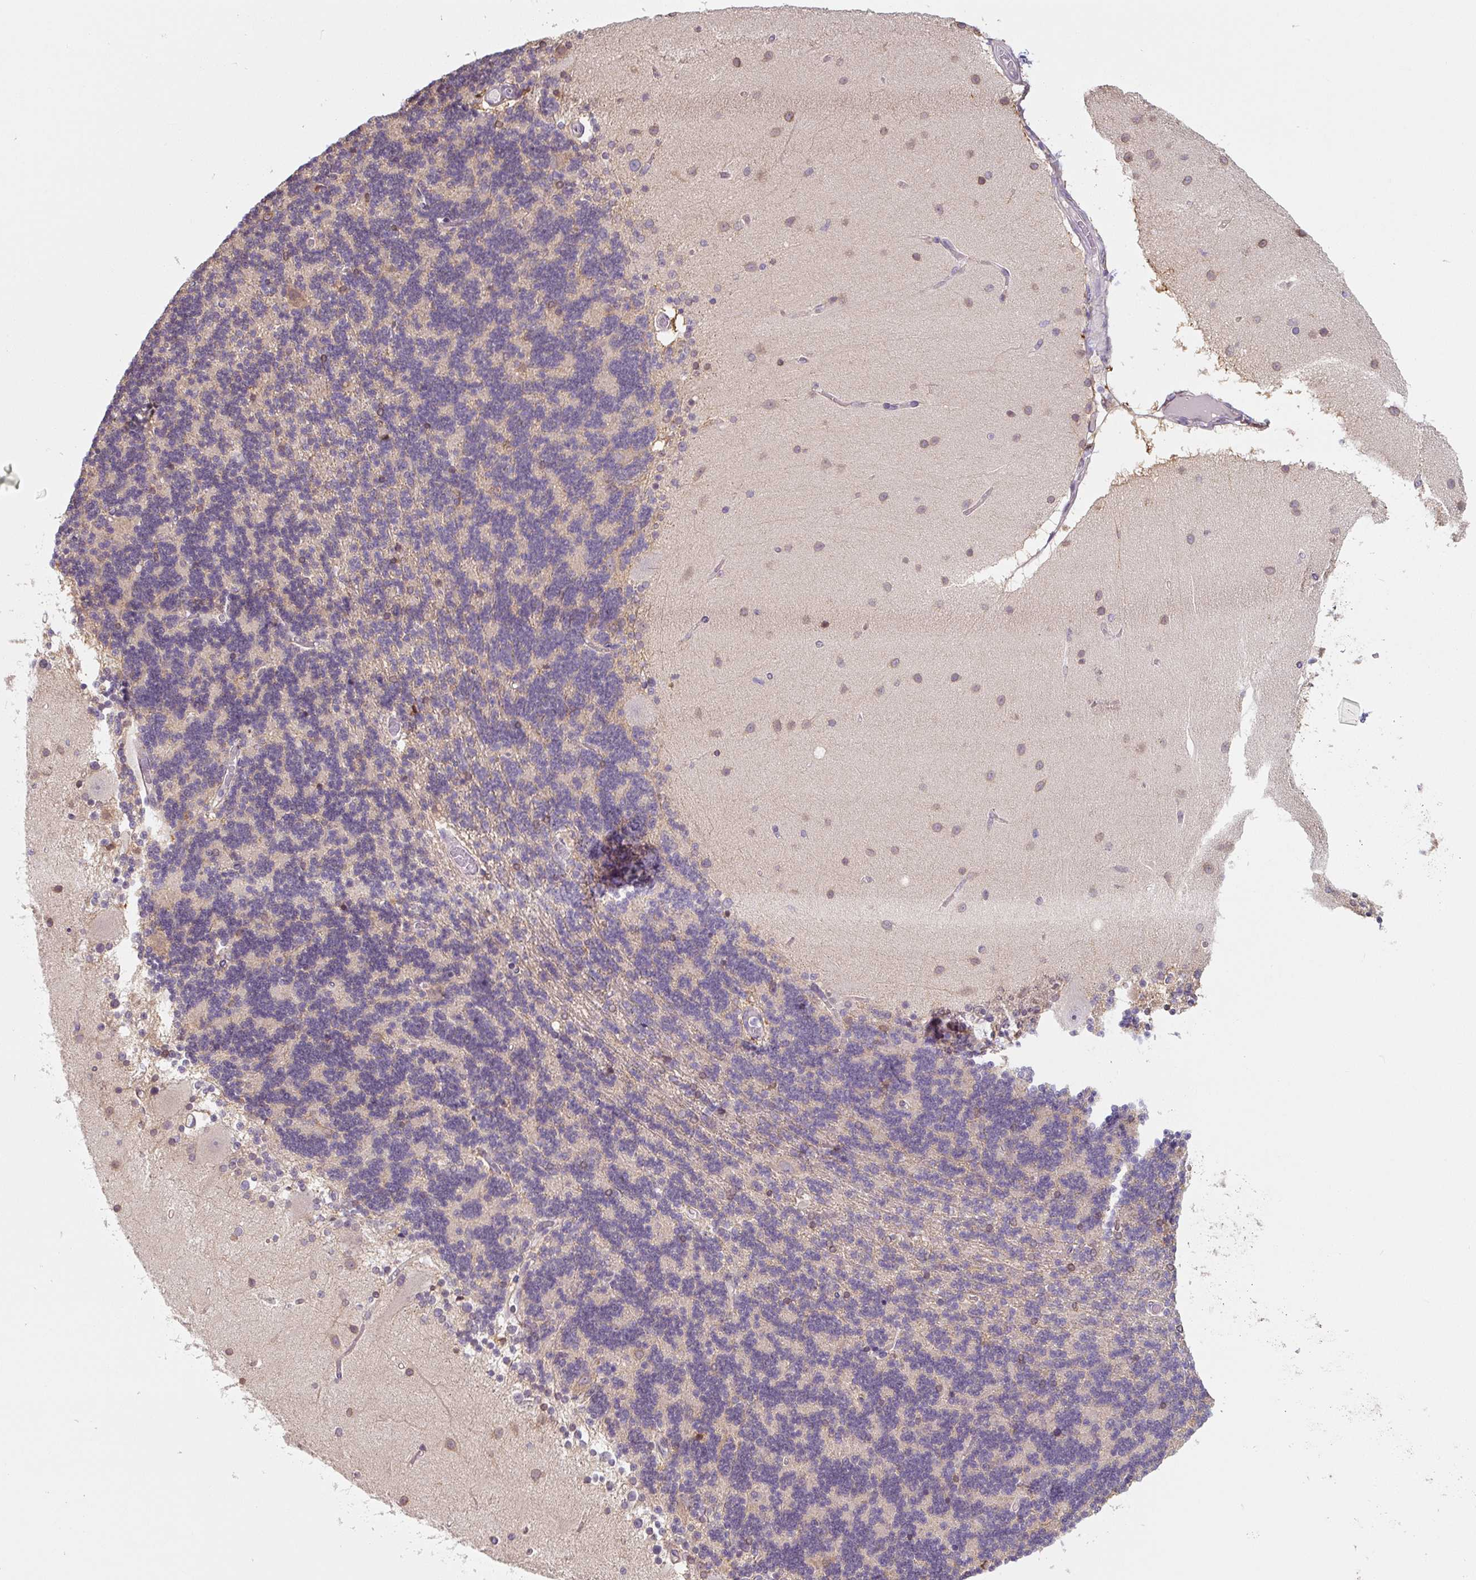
{"staining": {"intensity": "weak", "quantity": "25%-75%", "location": "cytoplasmic/membranous"}, "tissue": "cerebellum", "cell_type": "Cells in granular layer", "image_type": "normal", "snomed": [{"axis": "morphology", "description": "Normal tissue, NOS"}, {"axis": "topography", "description": "Cerebellum"}], "caption": "Immunohistochemistry (IHC) staining of benign cerebellum, which displays low levels of weak cytoplasmic/membranous positivity in approximately 25%-75% of cells in granular layer indicating weak cytoplasmic/membranous protein staining. The staining was performed using DAB (3,3'-diaminobenzidine) (brown) for protein detection and nuclei were counterstained in hematoxylin (blue).", "gene": "ASRGL1", "patient": {"sex": "female", "age": 54}}